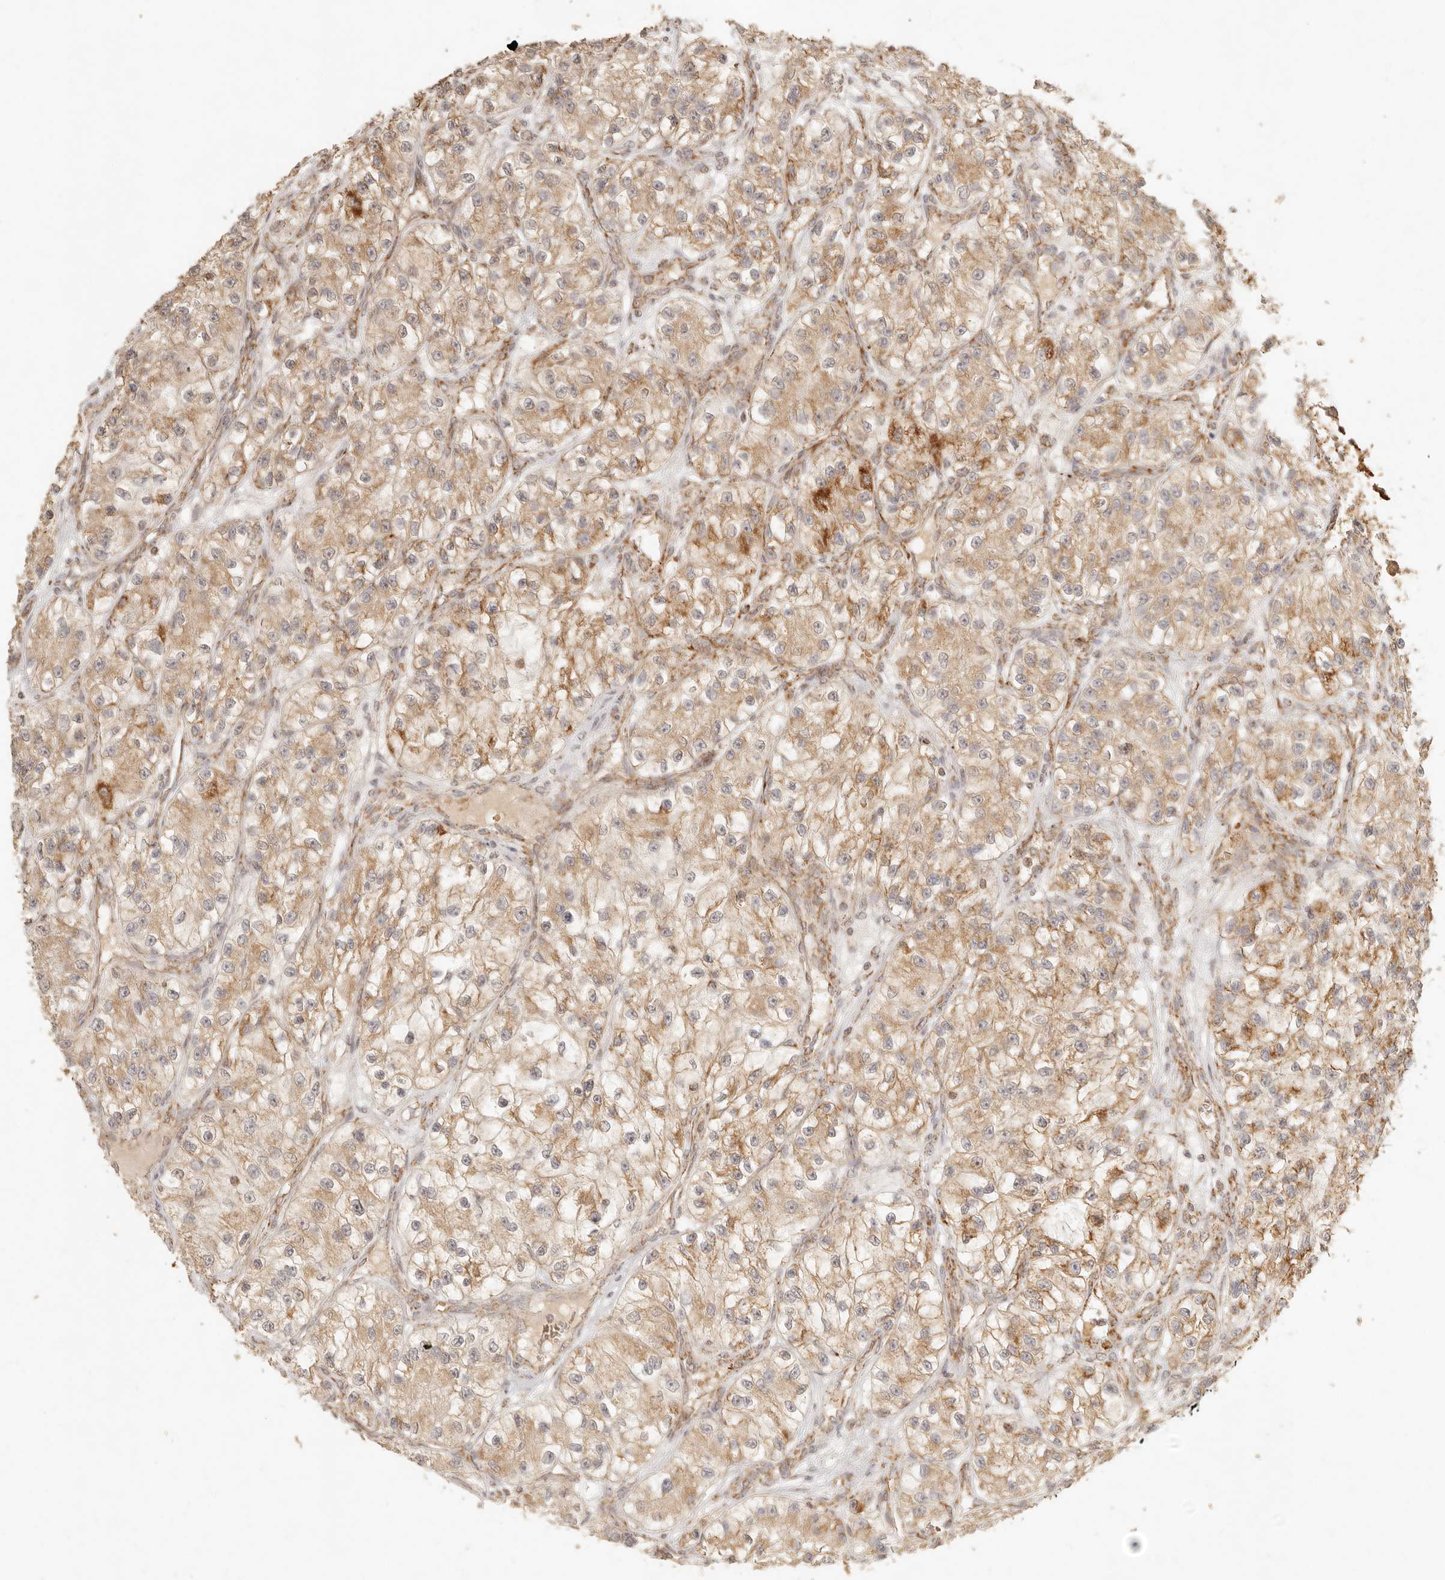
{"staining": {"intensity": "moderate", "quantity": ">75%", "location": "cytoplasmic/membranous"}, "tissue": "renal cancer", "cell_type": "Tumor cells", "image_type": "cancer", "snomed": [{"axis": "morphology", "description": "Adenocarcinoma, NOS"}, {"axis": "topography", "description": "Kidney"}], "caption": "Brown immunohistochemical staining in human adenocarcinoma (renal) exhibits moderate cytoplasmic/membranous expression in about >75% of tumor cells. (DAB = brown stain, brightfield microscopy at high magnification).", "gene": "MRPL55", "patient": {"sex": "female", "age": 57}}